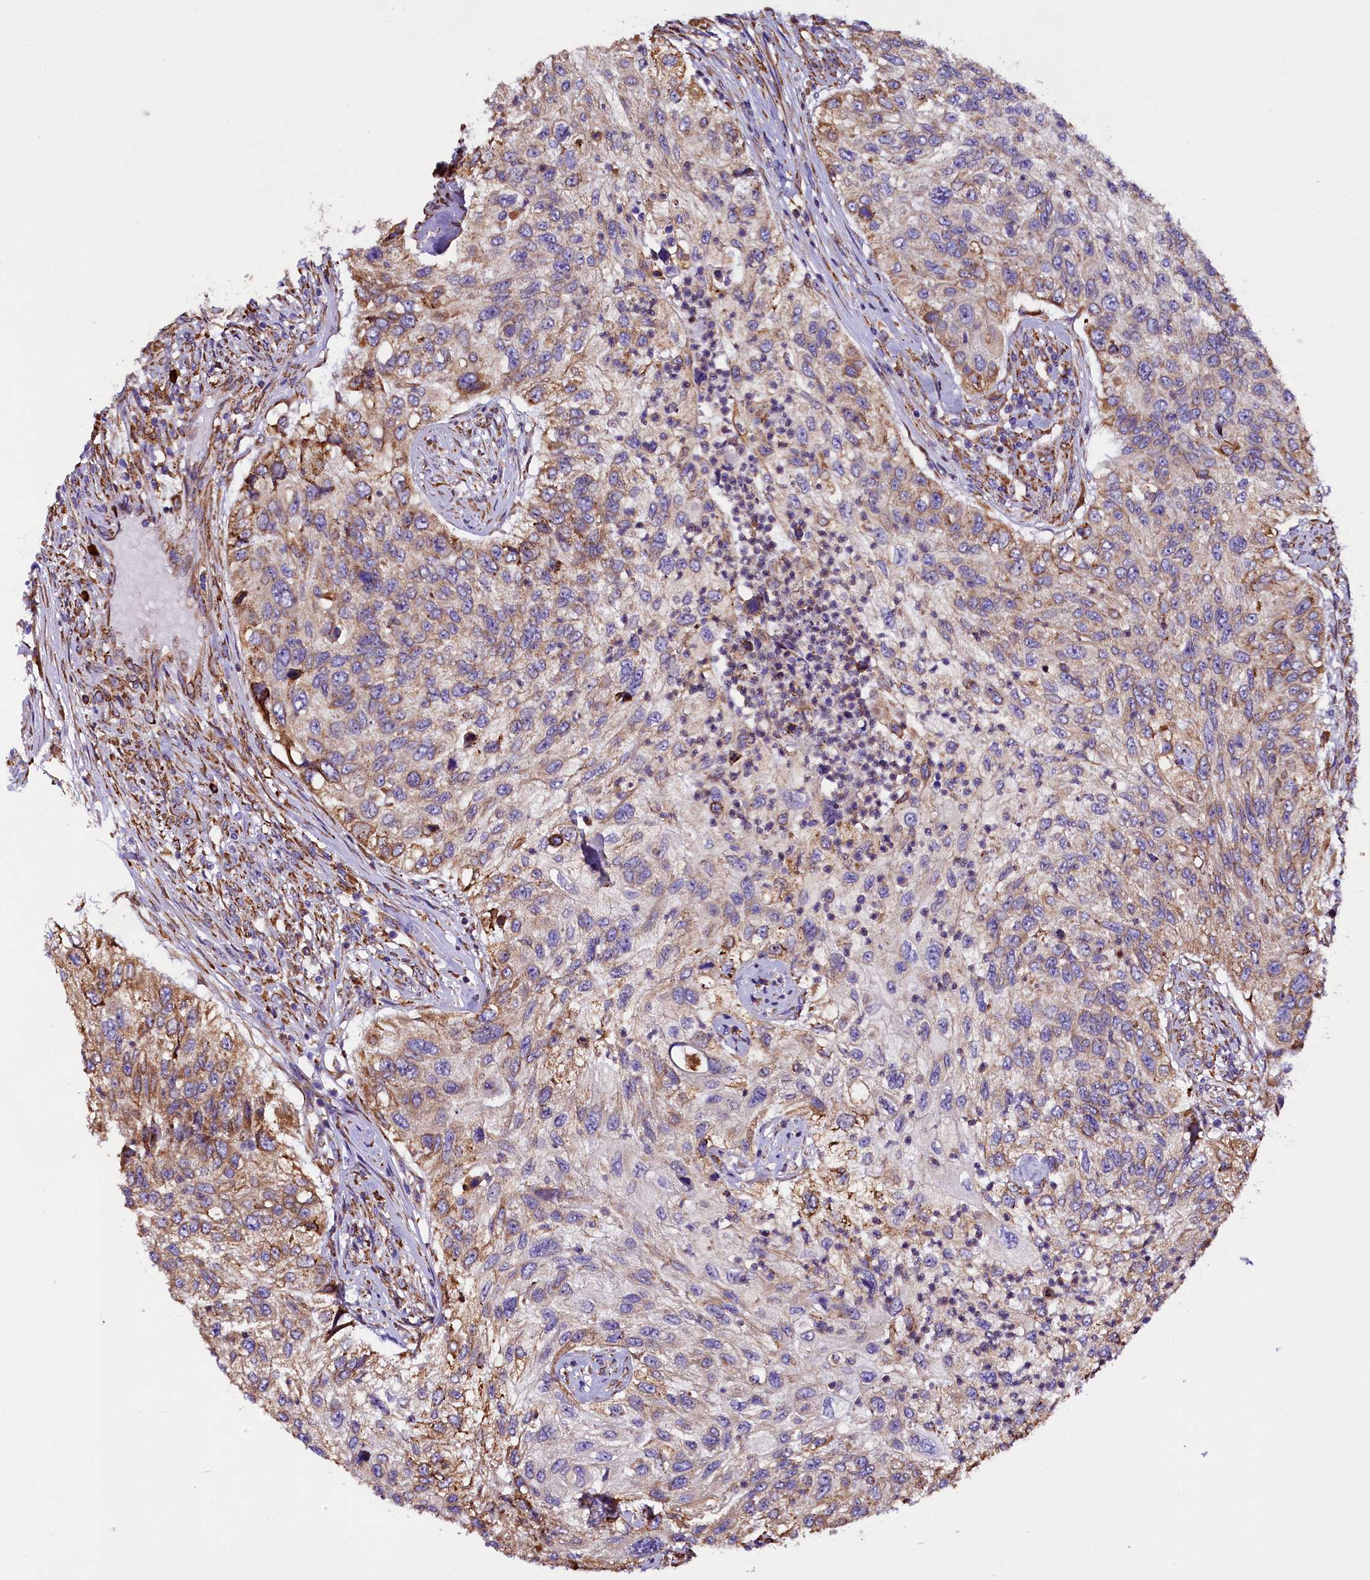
{"staining": {"intensity": "moderate", "quantity": "25%-75%", "location": "cytoplasmic/membranous"}, "tissue": "urothelial cancer", "cell_type": "Tumor cells", "image_type": "cancer", "snomed": [{"axis": "morphology", "description": "Urothelial carcinoma, High grade"}, {"axis": "topography", "description": "Urinary bladder"}], "caption": "Protein staining of urothelial cancer tissue displays moderate cytoplasmic/membranous expression in about 25%-75% of tumor cells.", "gene": "CAPS2", "patient": {"sex": "female", "age": 60}}